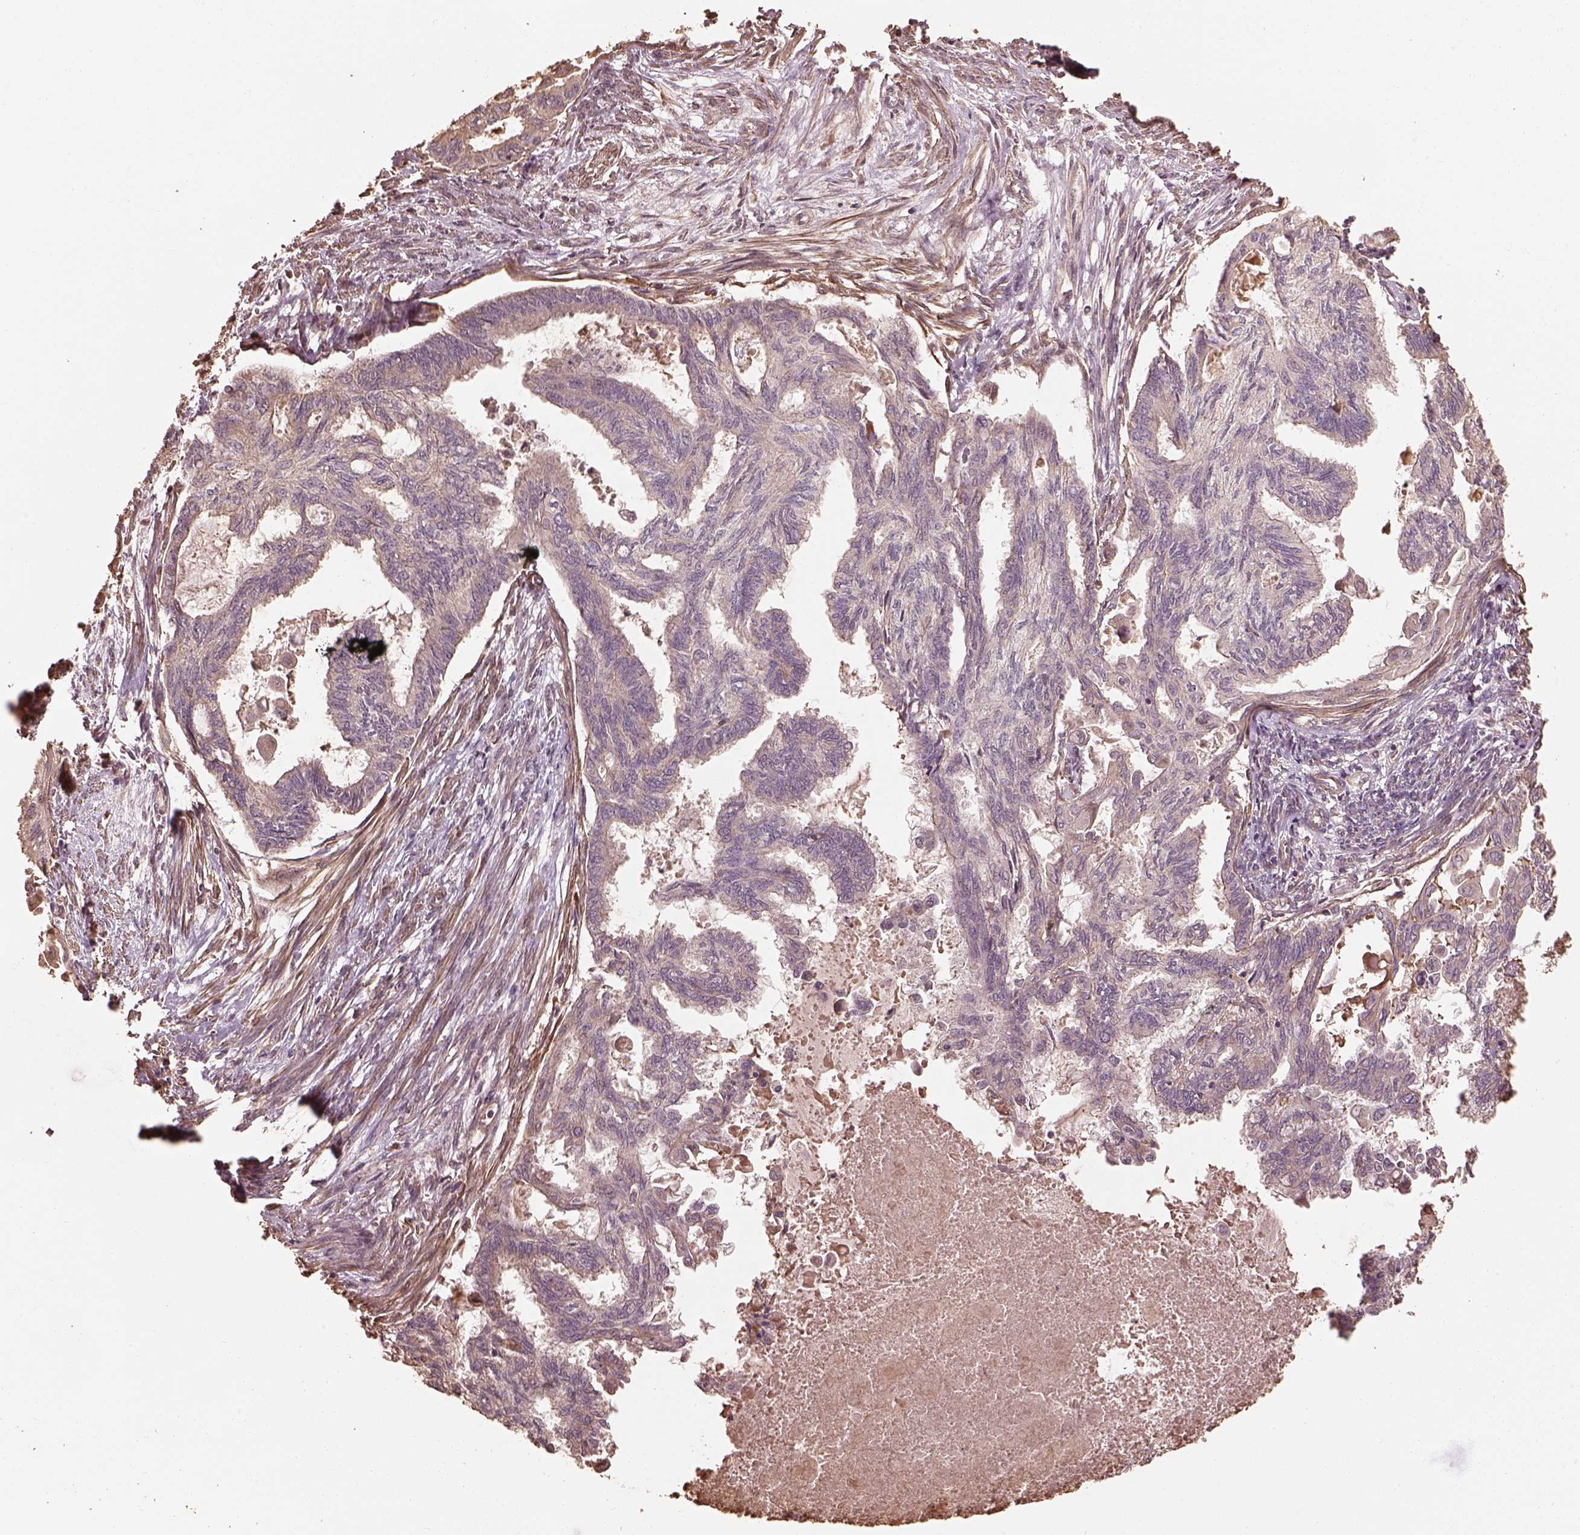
{"staining": {"intensity": "weak", "quantity": "<25%", "location": "cytoplasmic/membranous"}, "tissue": "endometrial cancer", "cell_type": "Tumor cells", "image_type": "cancer", "snomed": [{"axis": "morphology", "description": "Adenocarcinoma, NOS"}, {"axis": "topography", "description": "Endometrium"}], "caption": "Image shows no significant protein staining in tumor cells of endometrial cancer (adenocarcinoma).", "gene": "METTL4", "patient": {"sex": "female", "age": 86}}